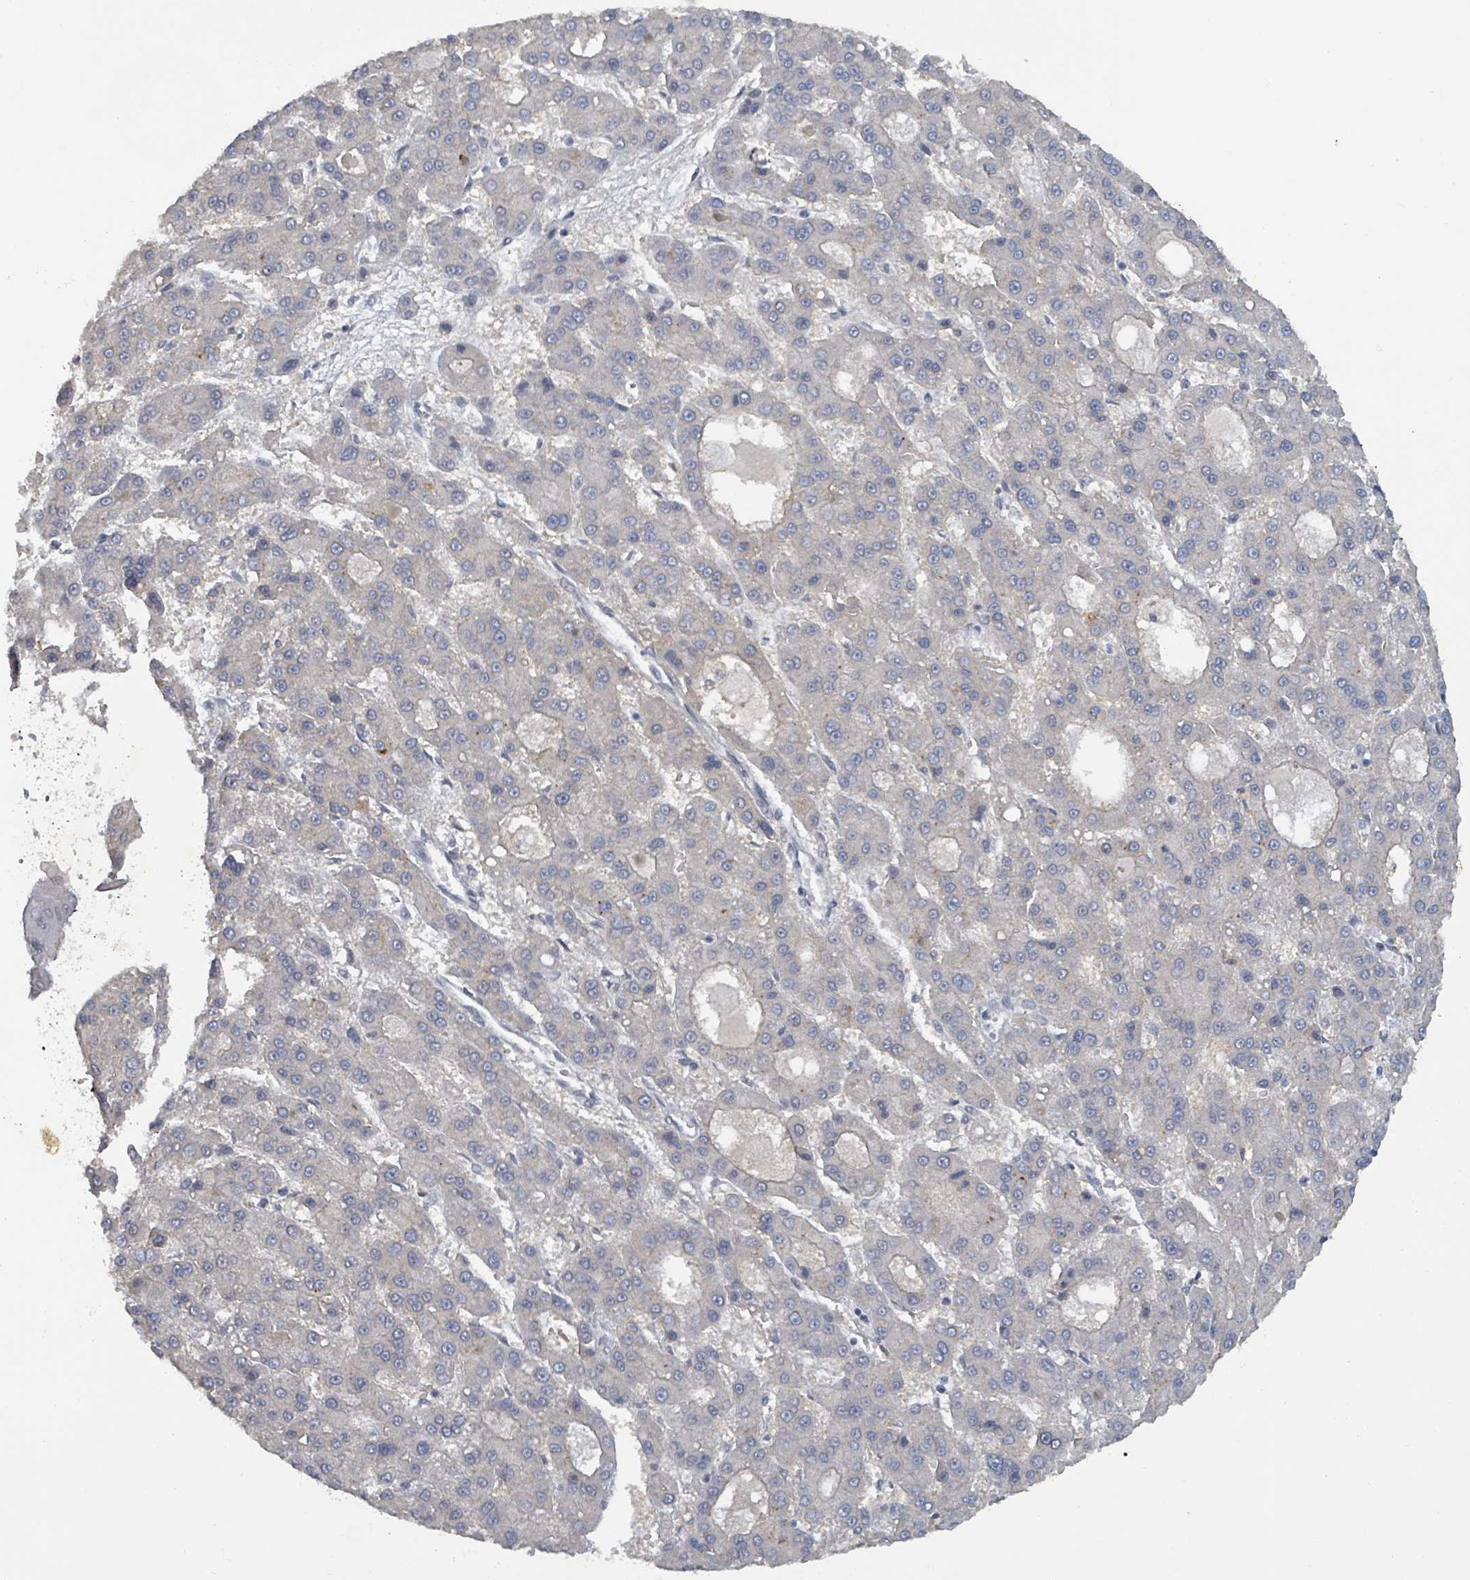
{"staining": {"intensity": "negative", "quantity": "none", "location": "none"}, "tissue": "liver cancer", "cell_type": "Tumor cells", "image_type": "cancer", "snomed": [{"axis": "morphology", "description": "Carcinoma, Hepatocellular, NOS"}, {"axis": "topography", "description": "Liver"}], "caption": "An immunohistochemistry (IHC) image of liver cancer (hepatocellular carcinoma) is shown. There is no staining in tumor cells of liver cancer (hepatocellular carcinoma).", "gene": "BANP", "patient": {"sex": "male", "age": 70}}